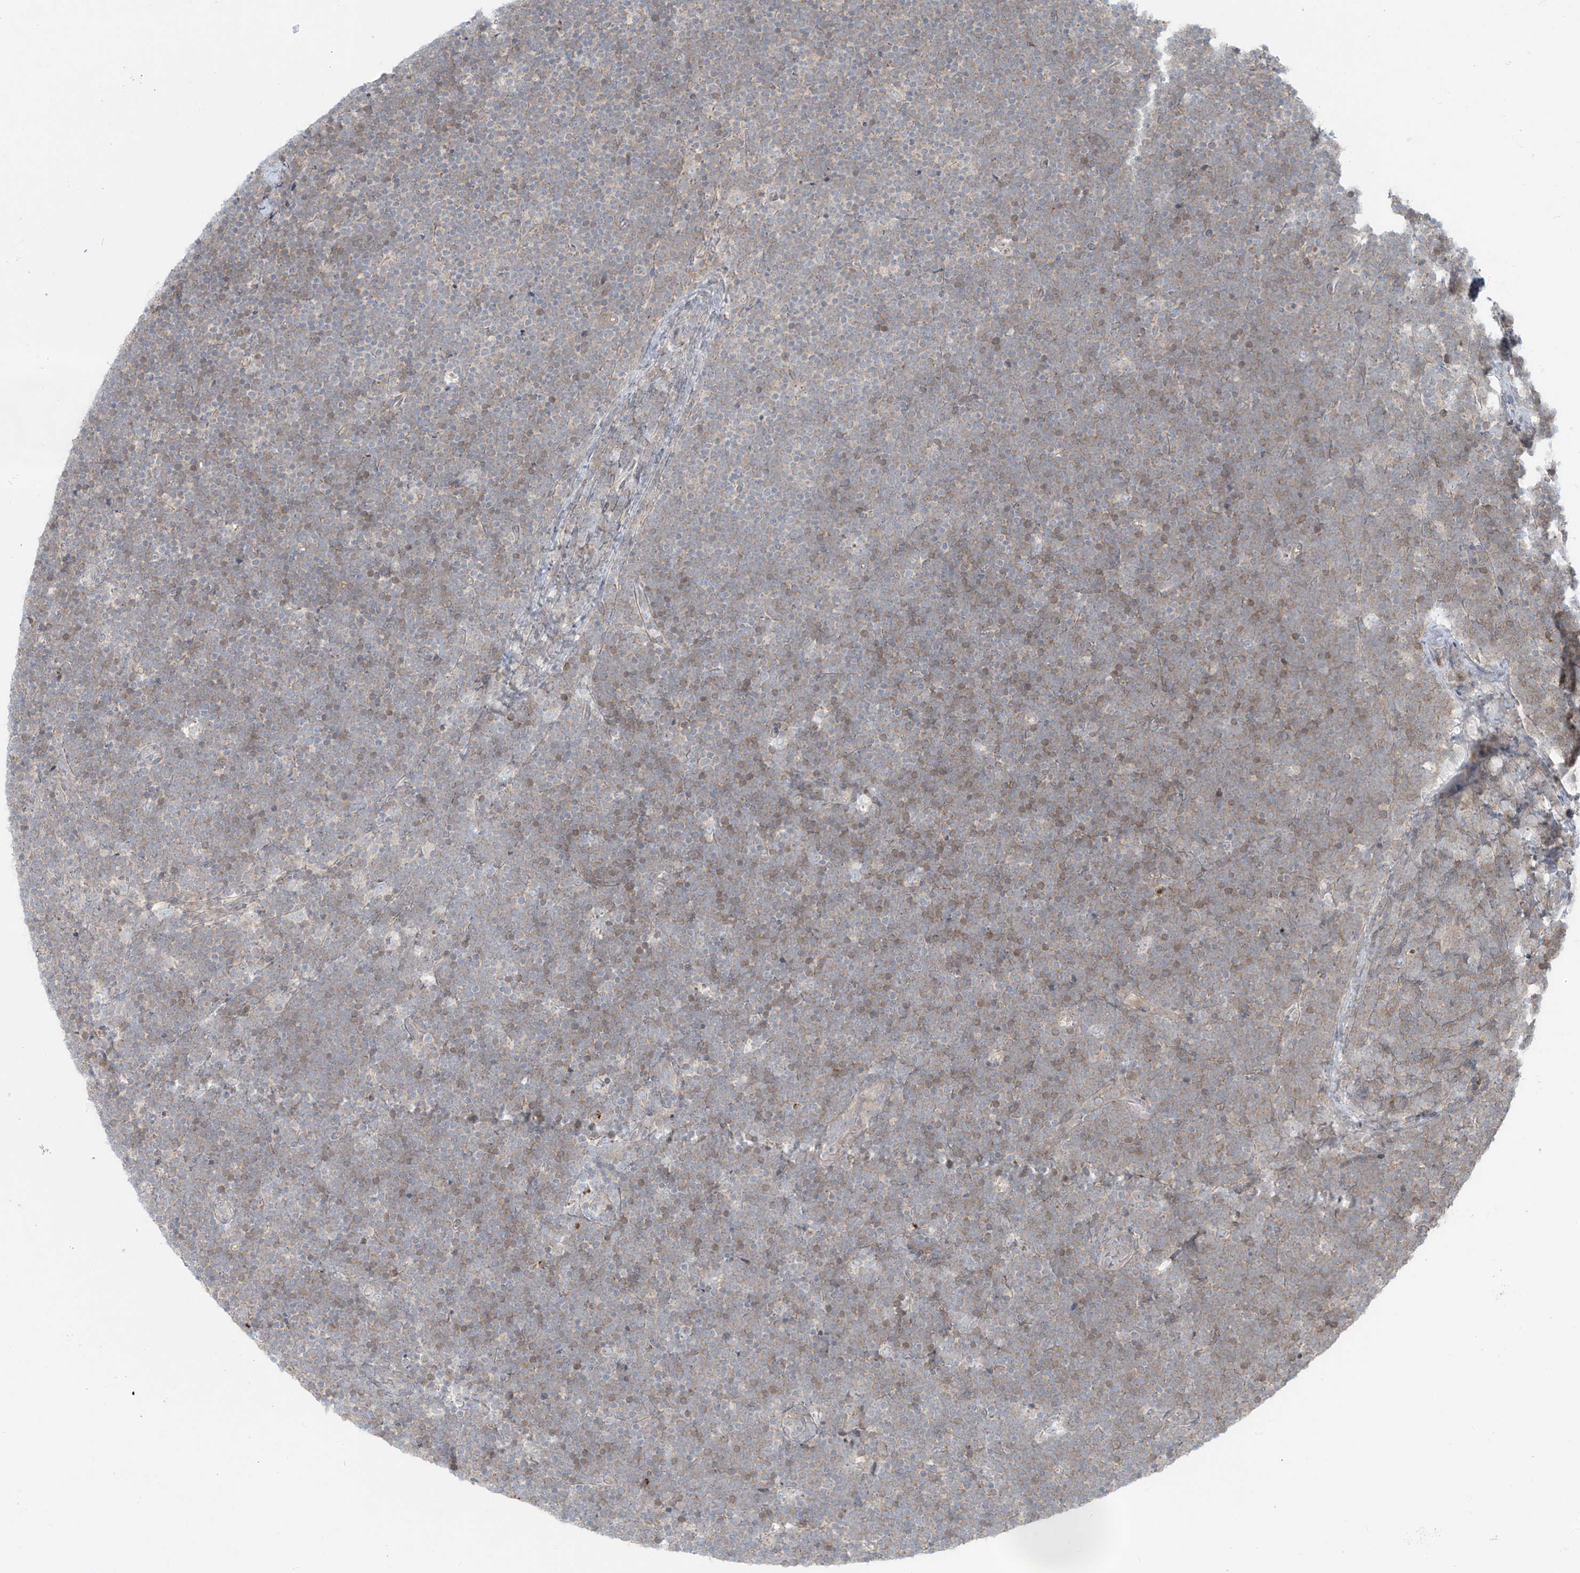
{"staining": {"intensity": "weak", "quantity": ">75%", "location": "cytoplasmic/membranous"}, "tissue": "lymphoma", "cell_type": "Tumor cells", "image_type": "cancer", "snomed": [{"axis": "morphology", "description": "Malignant lymphoma, non-Hodgkin's type, High grade"}, {"axis": "topography", "description": "Lymph node"}], "caption": "Lymphoma stained with a protein marker demonstrates weak staining in tumor cells.", "gene": "PPAT", "patient": {"sex": "male", "age": 13}}